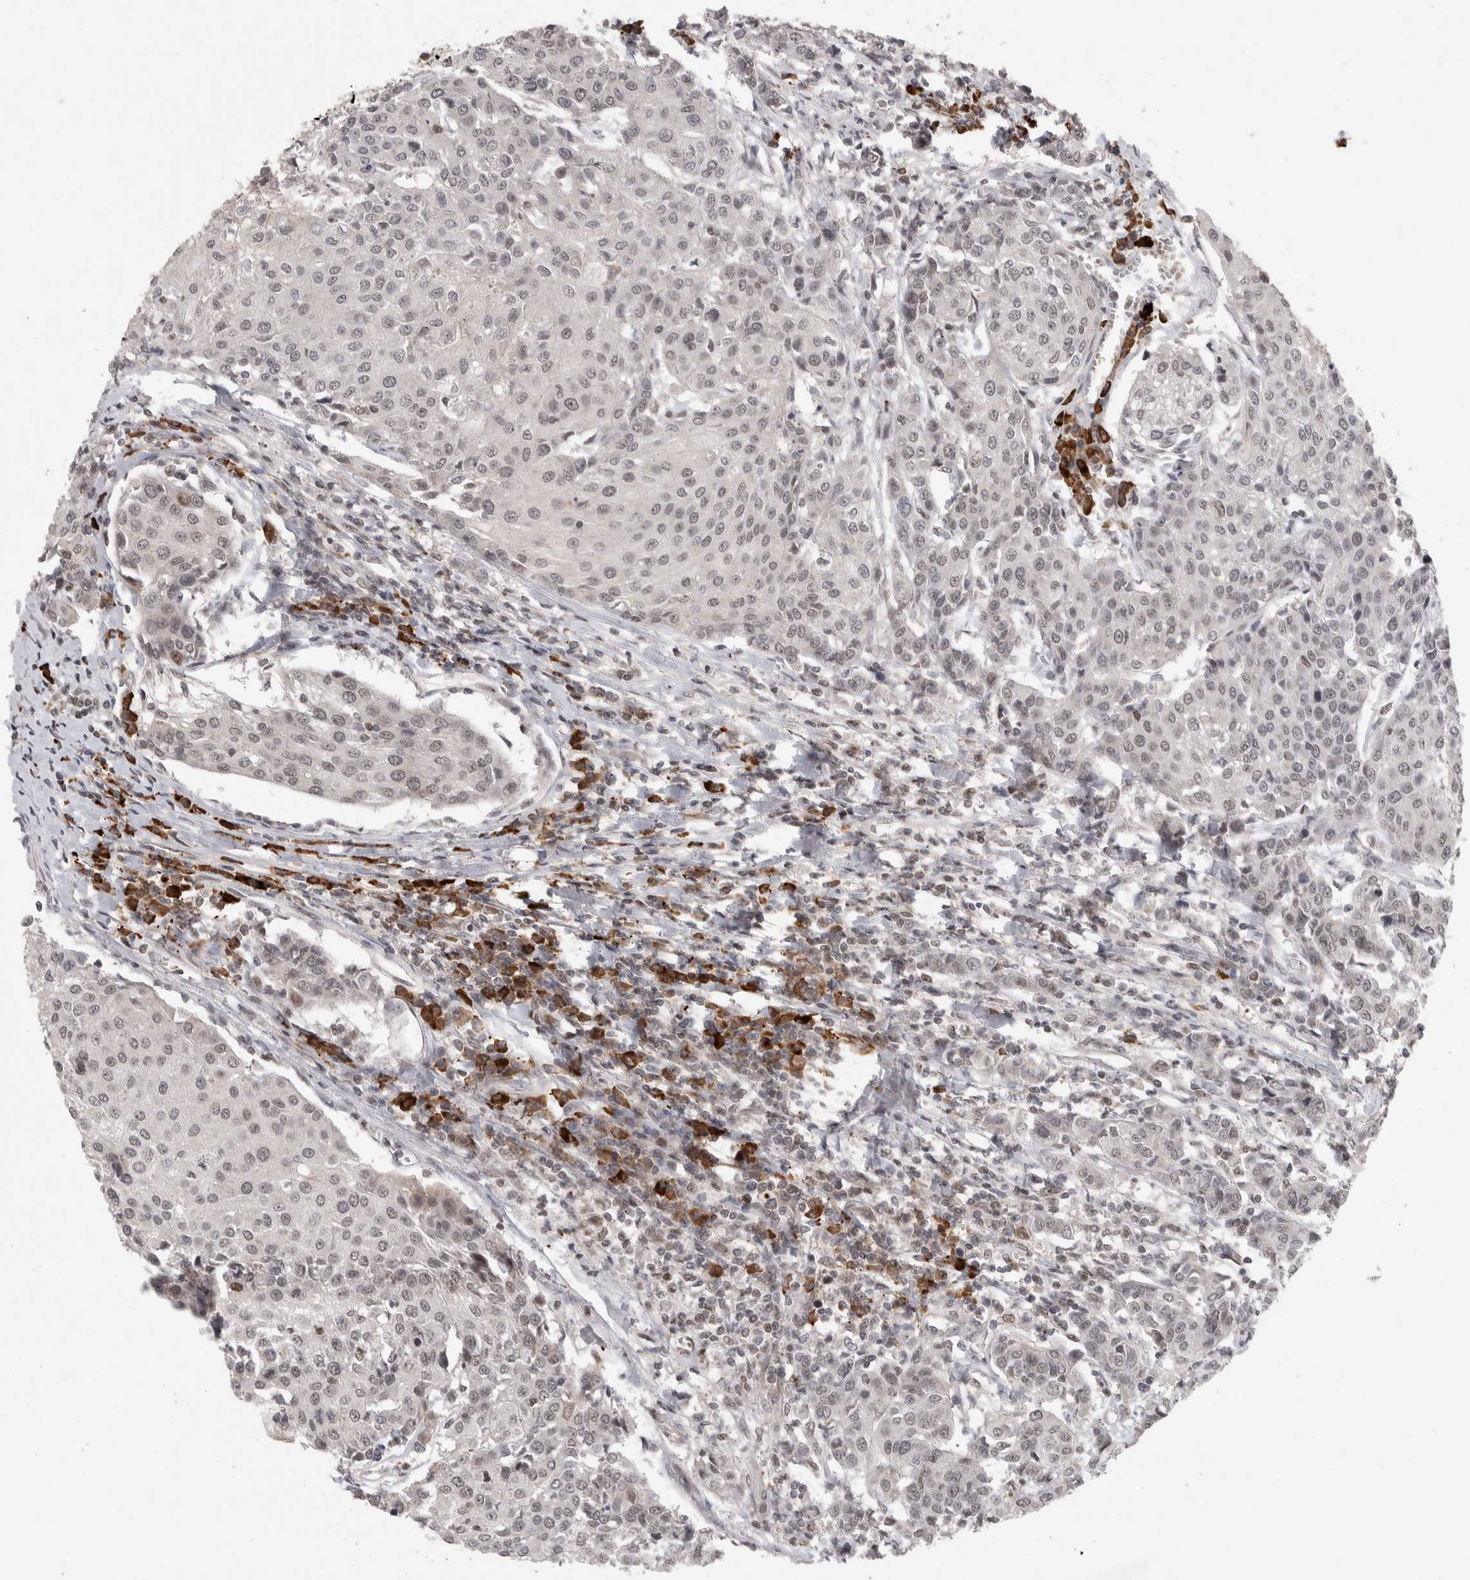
{"staining": {"intensity": "weak", "quantity": "<25%", "location": "nuclear"}, "tissue": "urothelial cancer", "cell_type": "Tumor cells", "image_type": "cancer", "snomed": [{"axis": "morphology", "description": "Urothelial carcinoma, High grade"}, {"axis": "topography", "description": "Urinary bladder"}], "caption": "This micrograph is of urothelial cancer stained with immunohistochemistry (IHC) to label a protein in brown with the nuclei are counter-stained blue. There is no positivity in tumor cells.", "gene": "ZNF592", "patient": {"sex": "female", "age": 85}}